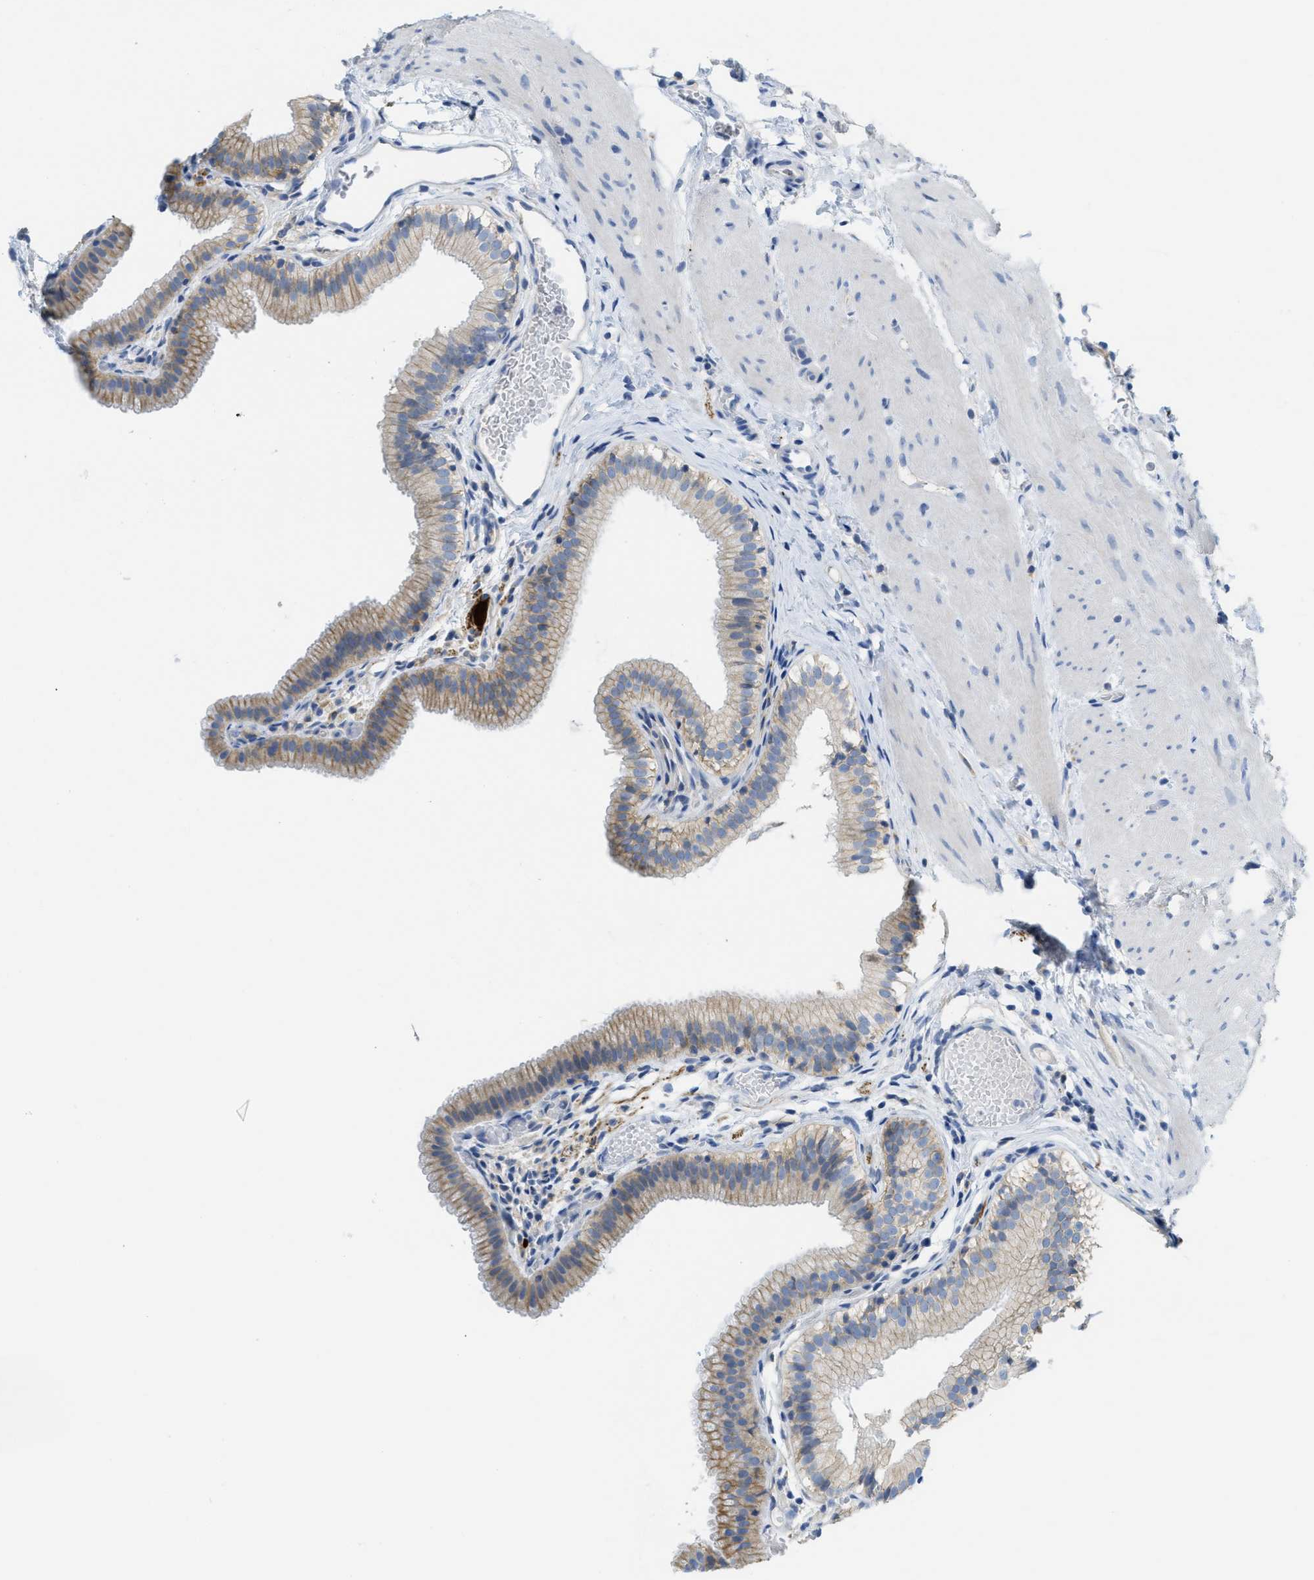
{"staining": {"intensity": "moderate", "quantity": ">75%", "location": "cytoplasmic/membranous"}, "tissue": "gallbladder", "cell_type": "Glandular cells", "image_type": "normal", "snomed": [{"axis": "morphology", "description": "Normal tissue, NOS"}, {"axis": "topography", "description": "Gallbladder"}], "caption": "This photomicrograph reveals immunohistochemistry (IHC) staining of benign gallbladder, with medium moderate cytoplasmic/membranous staining in approximately >75% of glandular cells.", "gene": "CNNM4", "patient": {"sex": "female", "age": 26}}